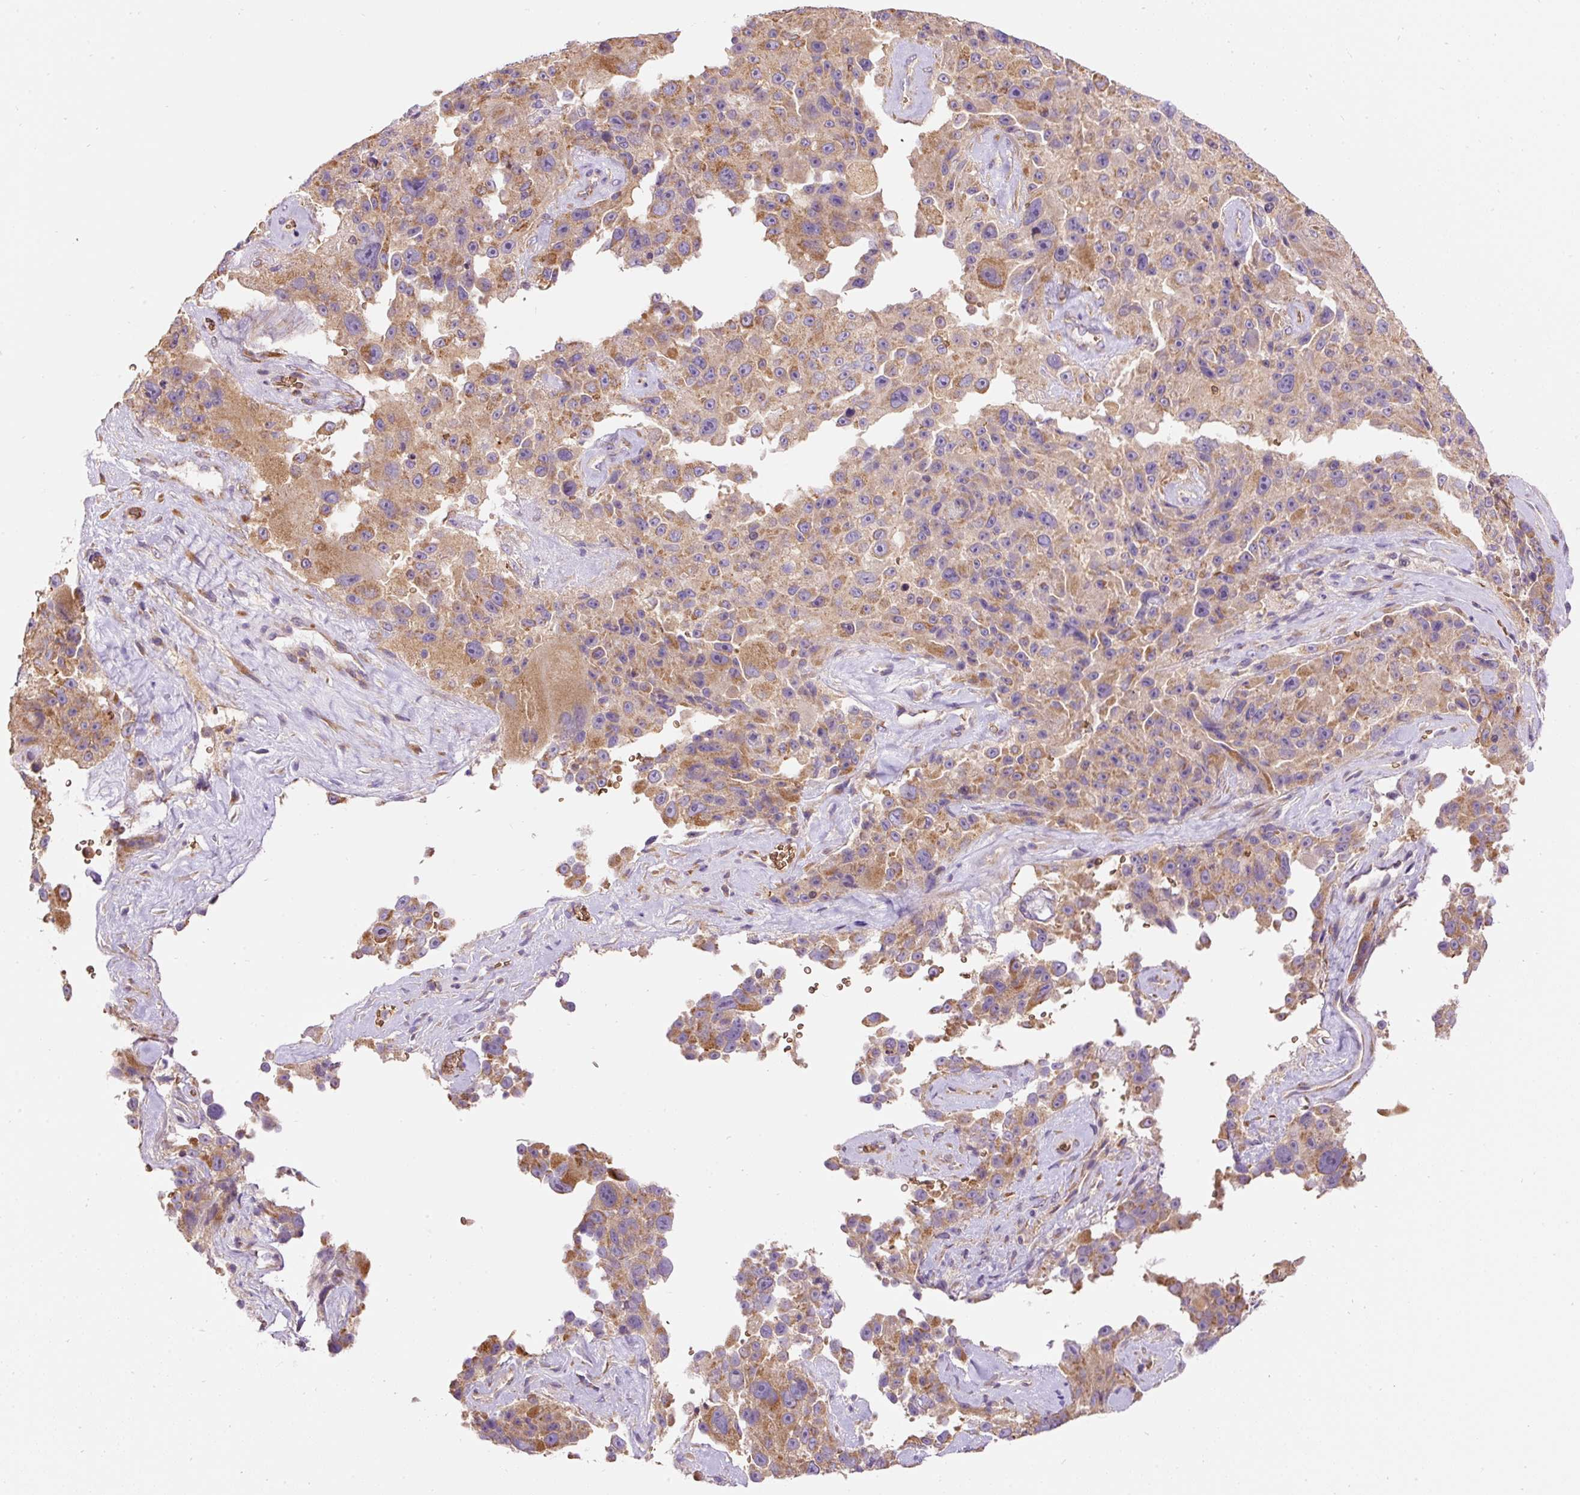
{"staining": {"intensity": "moderate", "quantity": ">75%", "location": "cytoplasmic/membranous"}, "tissue": "melanoma", "cell_type": "Tumor cells", "image_type": "cancer", "snomed": [{"axis": "morphology", "description": "Malignant melanoma, Metastatic site"}, {"axis": "topography", "description": "Lymph node"}], "caption": "Brown immunohistochemical staining in human malignant melanoma (metastatic site) reveals moderate cytoplasmic/membranous positivity in about >75% of tumor cells.", "gene": "PRRC2A", "patient": {"sex": "male", "age": 62}}